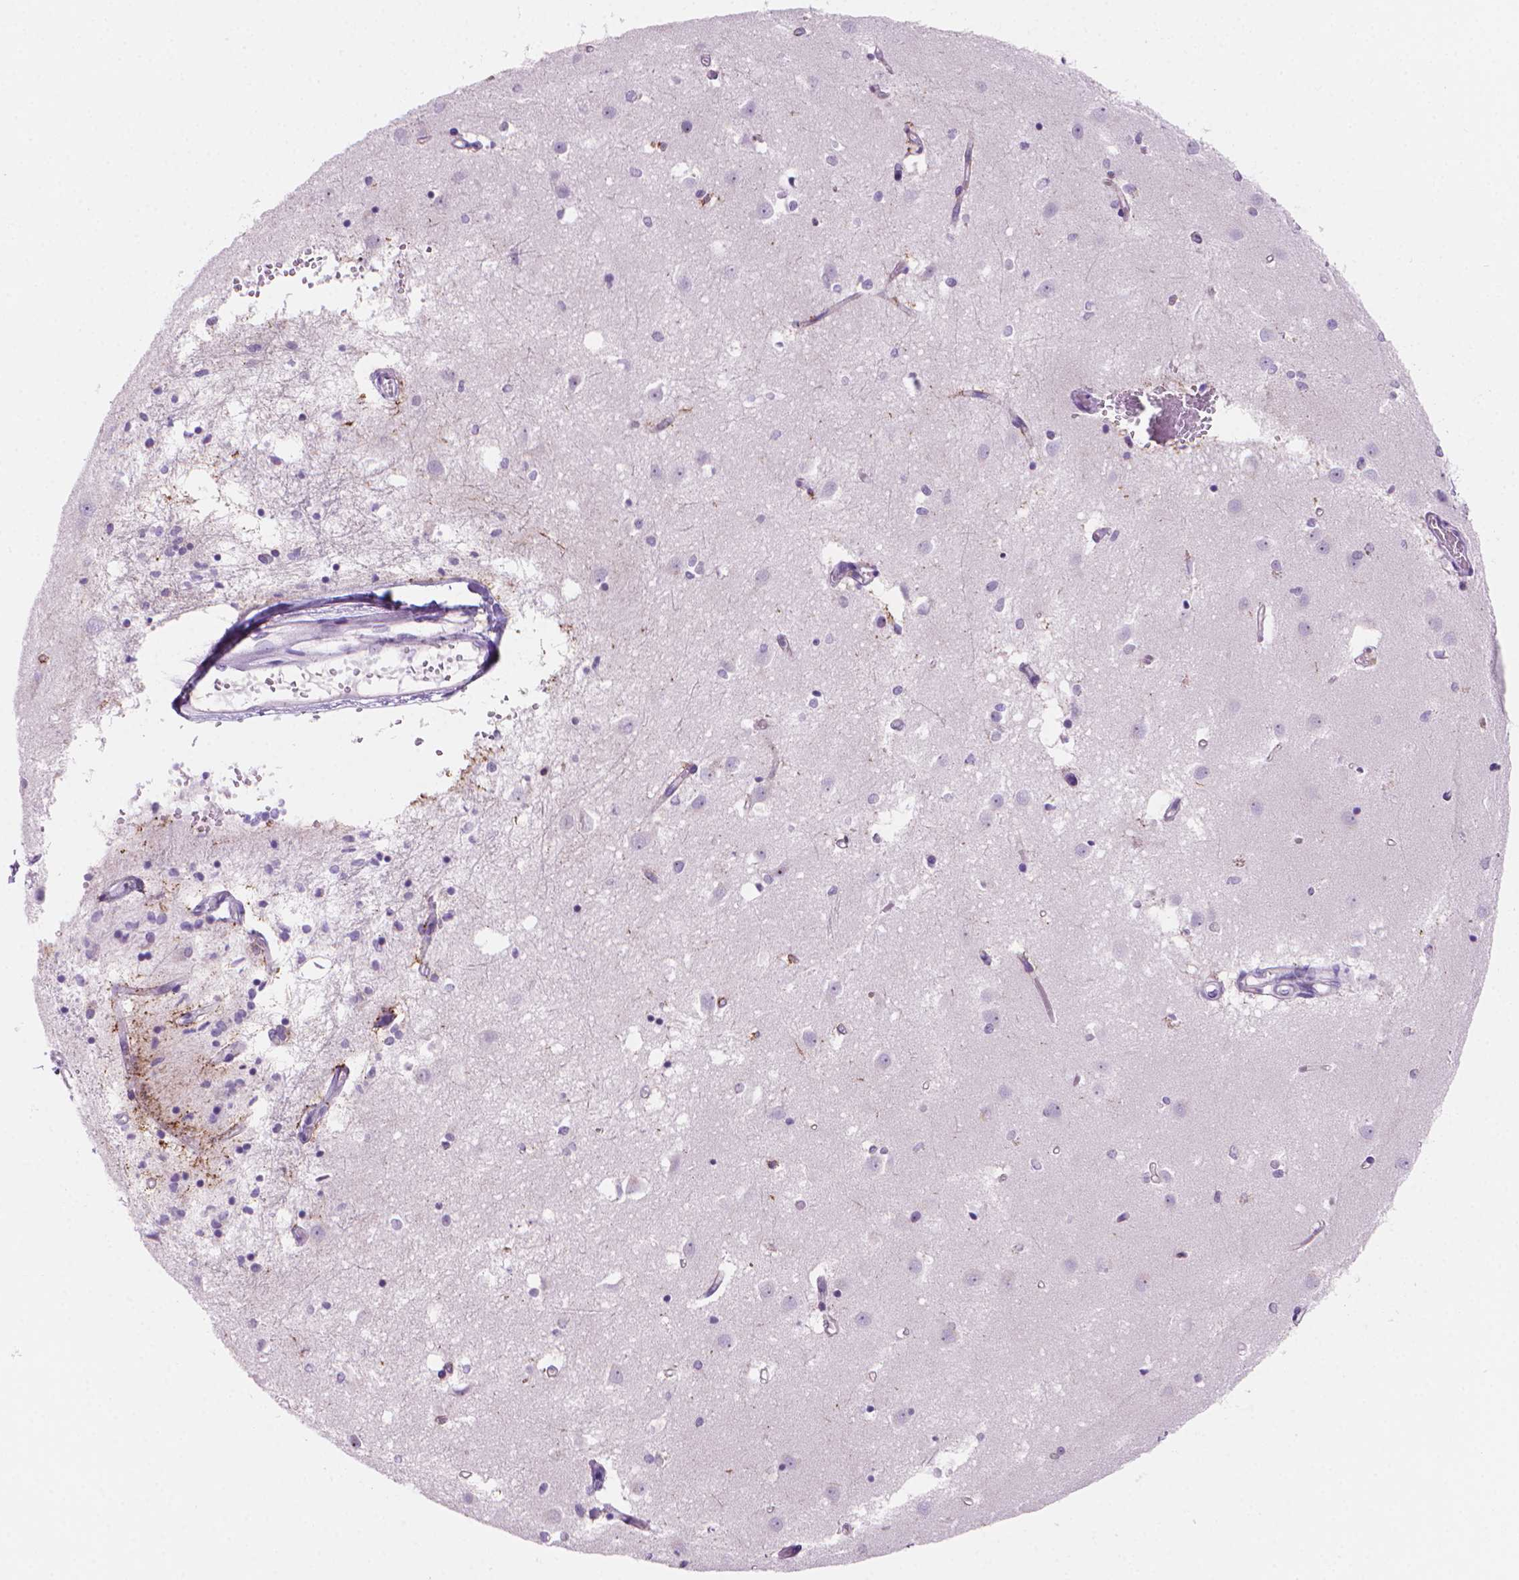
{"staining": {"intensity": "negative", "quantity": "none", "location": "none"}, "tissue": "caudate", "cell_type": "Glial cells", "image_type": "normal", "snomed": [{"axis": "morphology", "description": "Normal tissue, NOS"}, {"axis": "topography", "description": "Lateral ventricle wall"}], "caption": "Normal caudate was stained to show a protein in brown. There is no significant expression in glial cells. (DAB (3,3'-diaminobenzidine) immunohistochemistry (IHC) with hematoxylin counter stain).", "gene": "ENSG00000187186", "patient": {"sex": "male", "age": 54}}